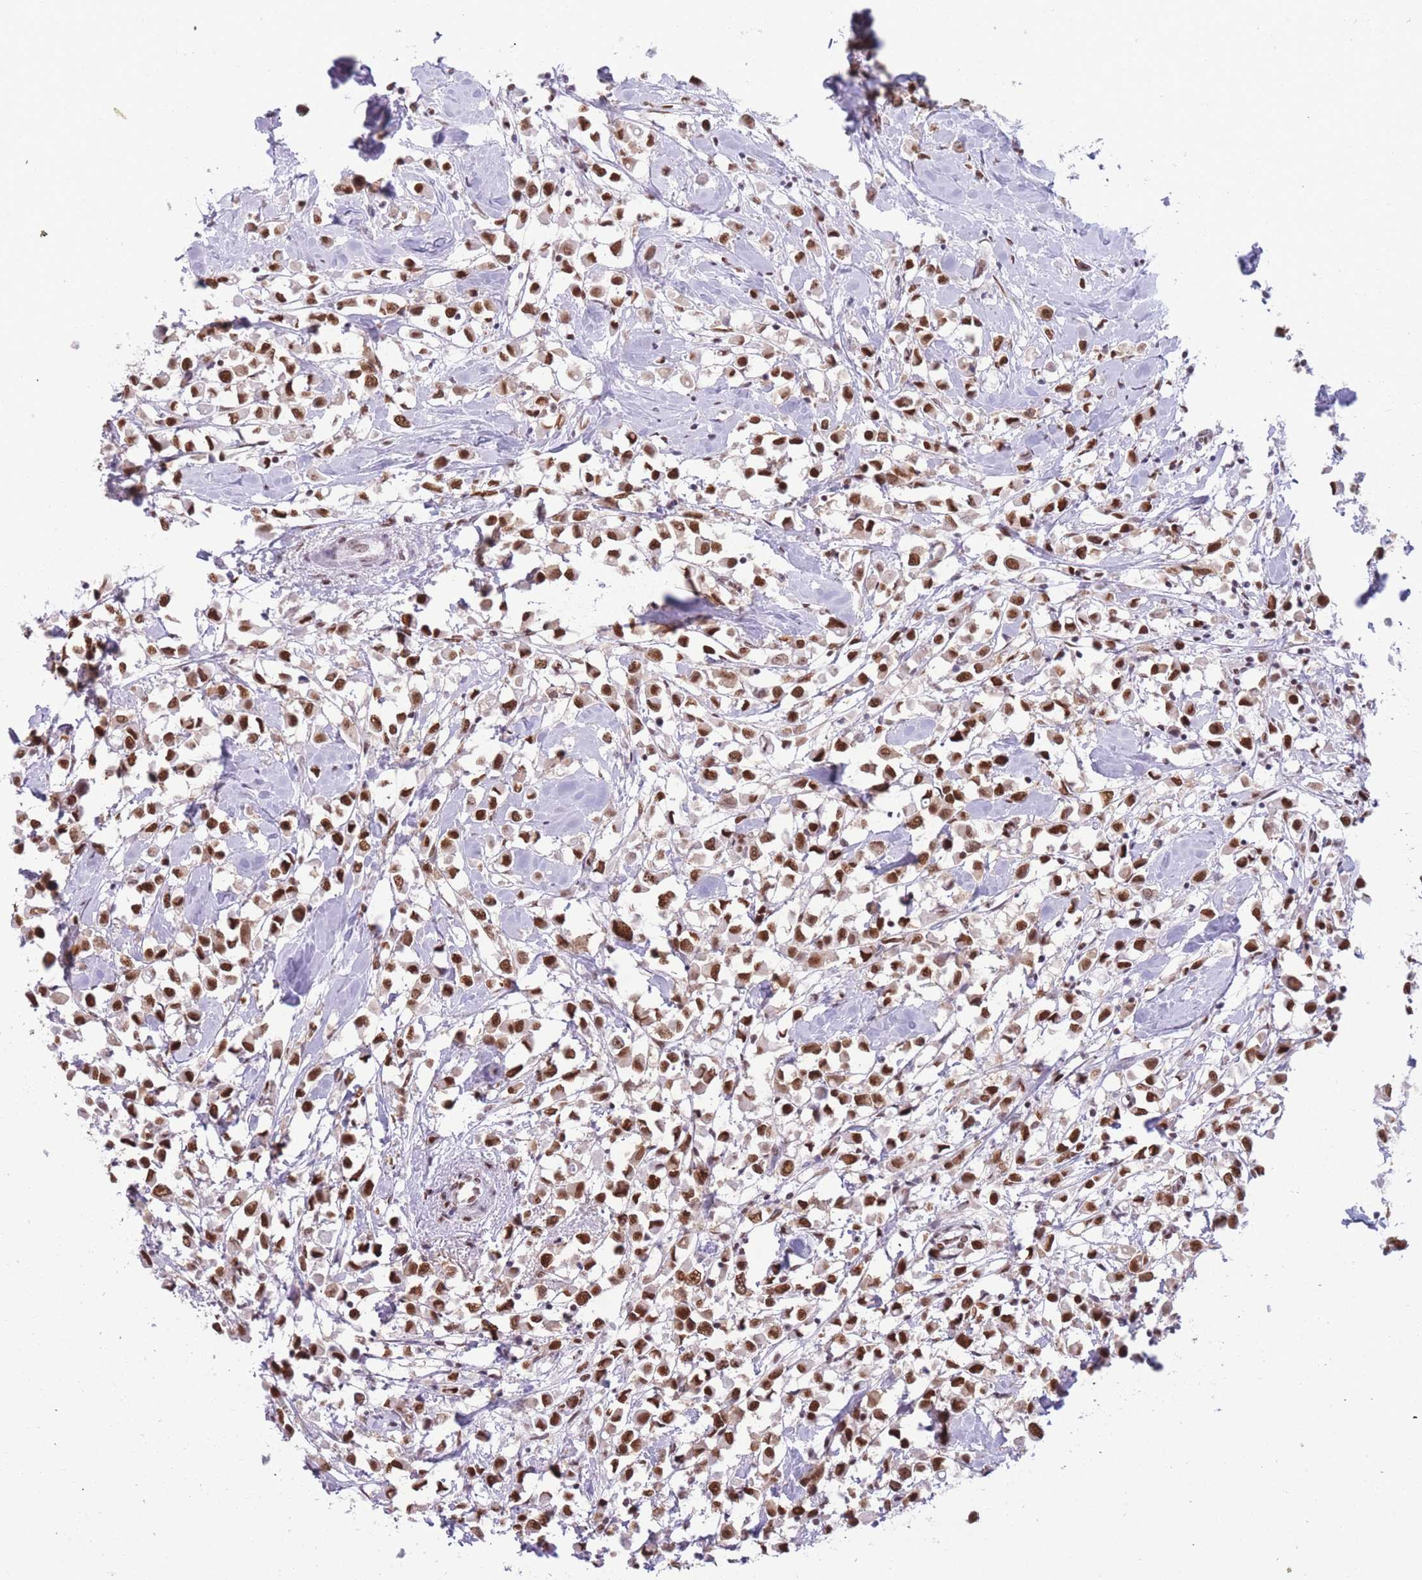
{"staining": {"intensity": "strong", "quantity": ">75%", "location": "nuclear"}, "tissue": "breast cancer", "cell_type": "Tumor cells", "image_type": "cancer", "snomed": [{"axis": "morphology", "description": "Duct carcinoma"}, {"axis": "topography", "description": "Breast"}], "caption": "This is an image of IHC staining of intraductal carcinoma (breast), which shows strong staining in the nuclear of tumor cells.", "gene": "HNRNPUL1", "patient": {"sex": "female", "age": 61}}